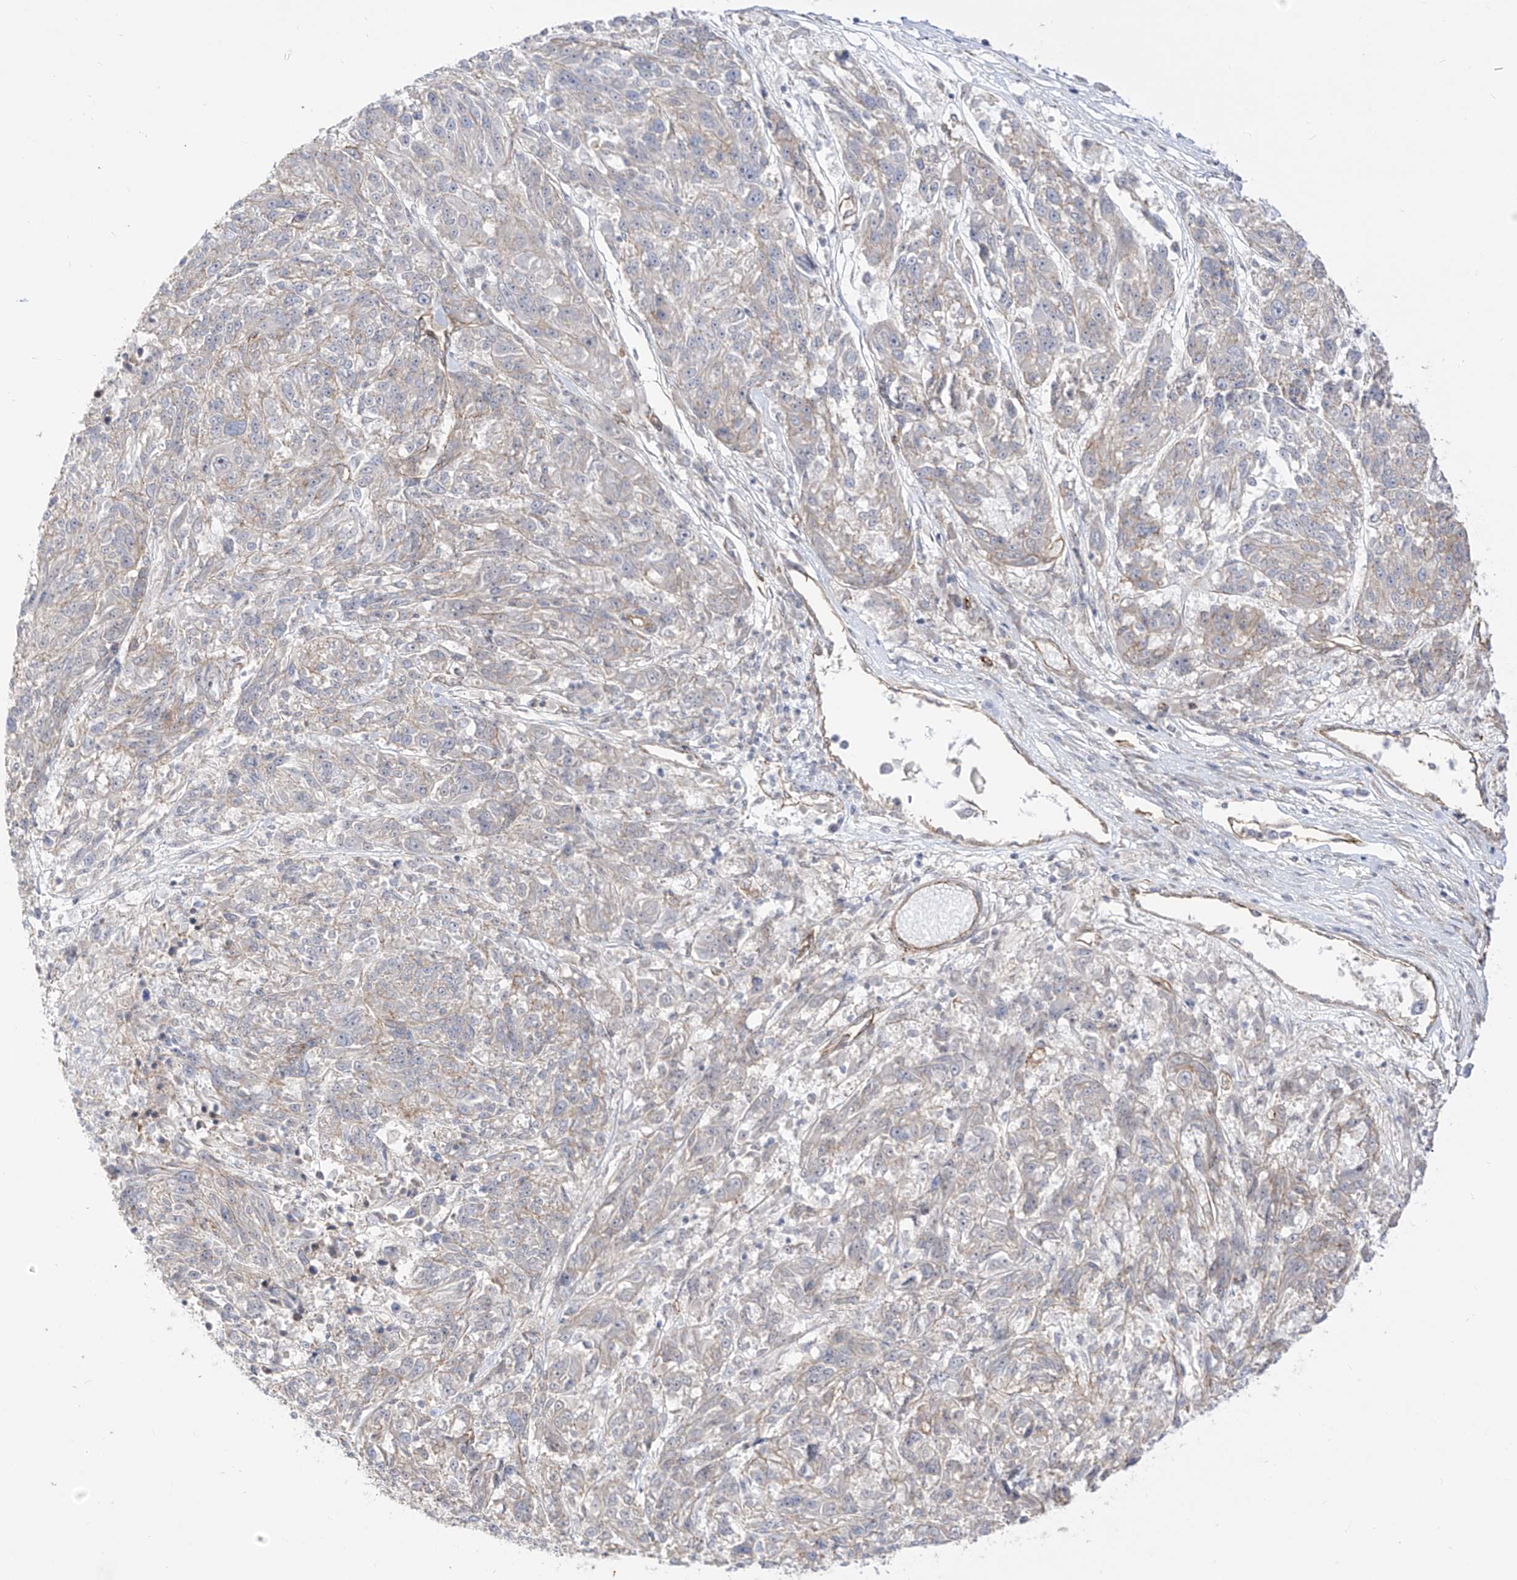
{"staining": {"intensity": "weak", "quantity": "<25%", "location": "cytoplasmic/membranous"}, "tissue": "melanoma", "cell_type": "Tumor cells", "image_type": "cancer", "snomed": [{"axis": "morphology", "description": "Malignant melanoma, NOS"}, {"axis": "topography", "description": "Skin"}], "caption": "Image shows no significant protein positivity in tumor cells of malignant melanoma.", "gene": "ZNF180", "patient": {"sex": "male", "age": 53}}